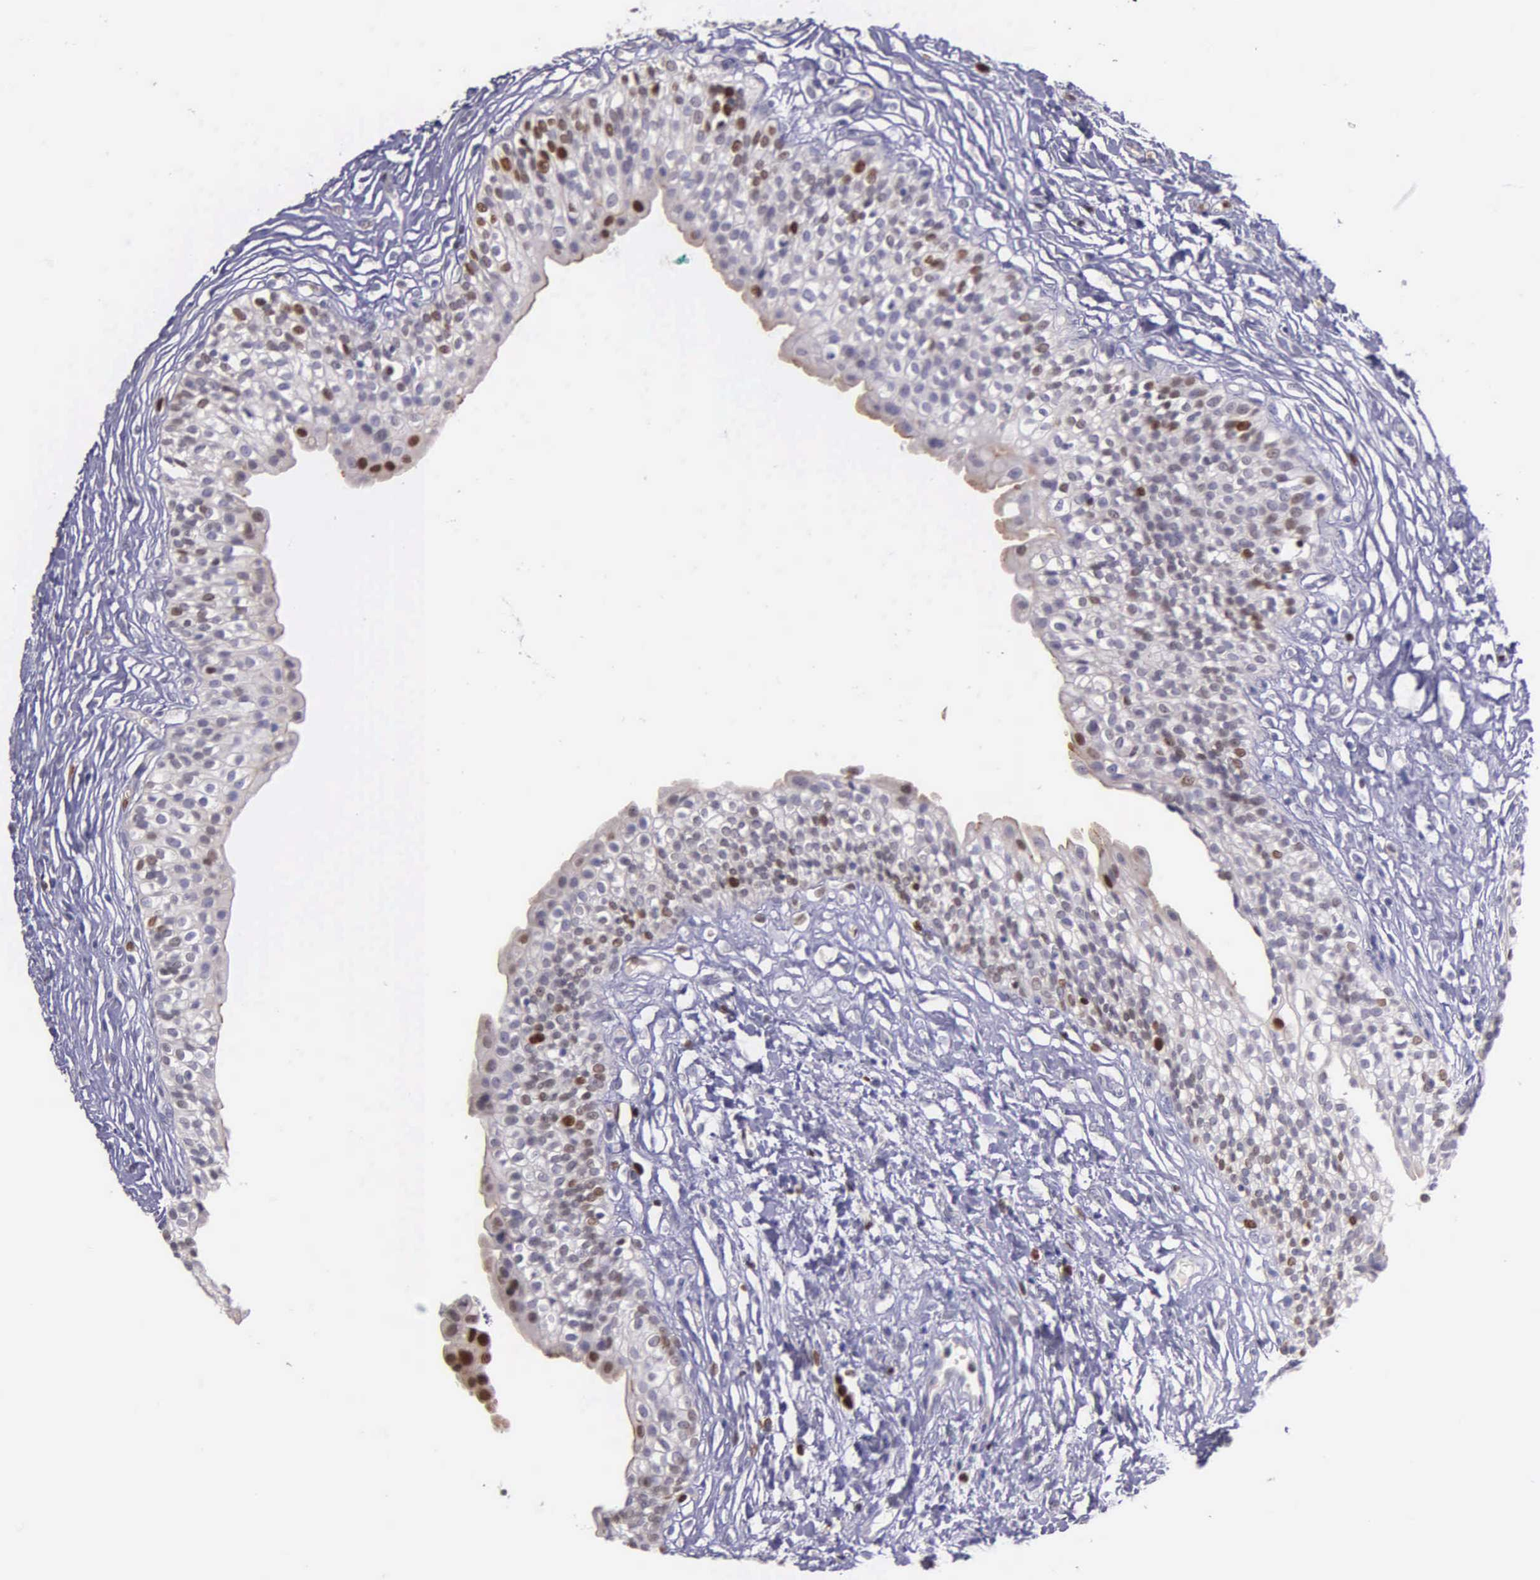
{"staining": {"intensity": "strong", "quantity": "<25%", "location": "nuclear"}, "tissue": "urinary bladder", "cell_type": "Urothelial cells", "image_type": "normal", "snomed": [{"axis": "morphology", "description": "Adenocarcinoma, NOS"}, {"axis": "topography", "description": "Urinary bladder"}], "caption": "Normal urinary bladder reveals strong nuclear positivity in about <25% of urothelial cells, visualized by immunohistochemistry.", "gene": "MCM5", "patient": {"sex": "male", "age": 61}}